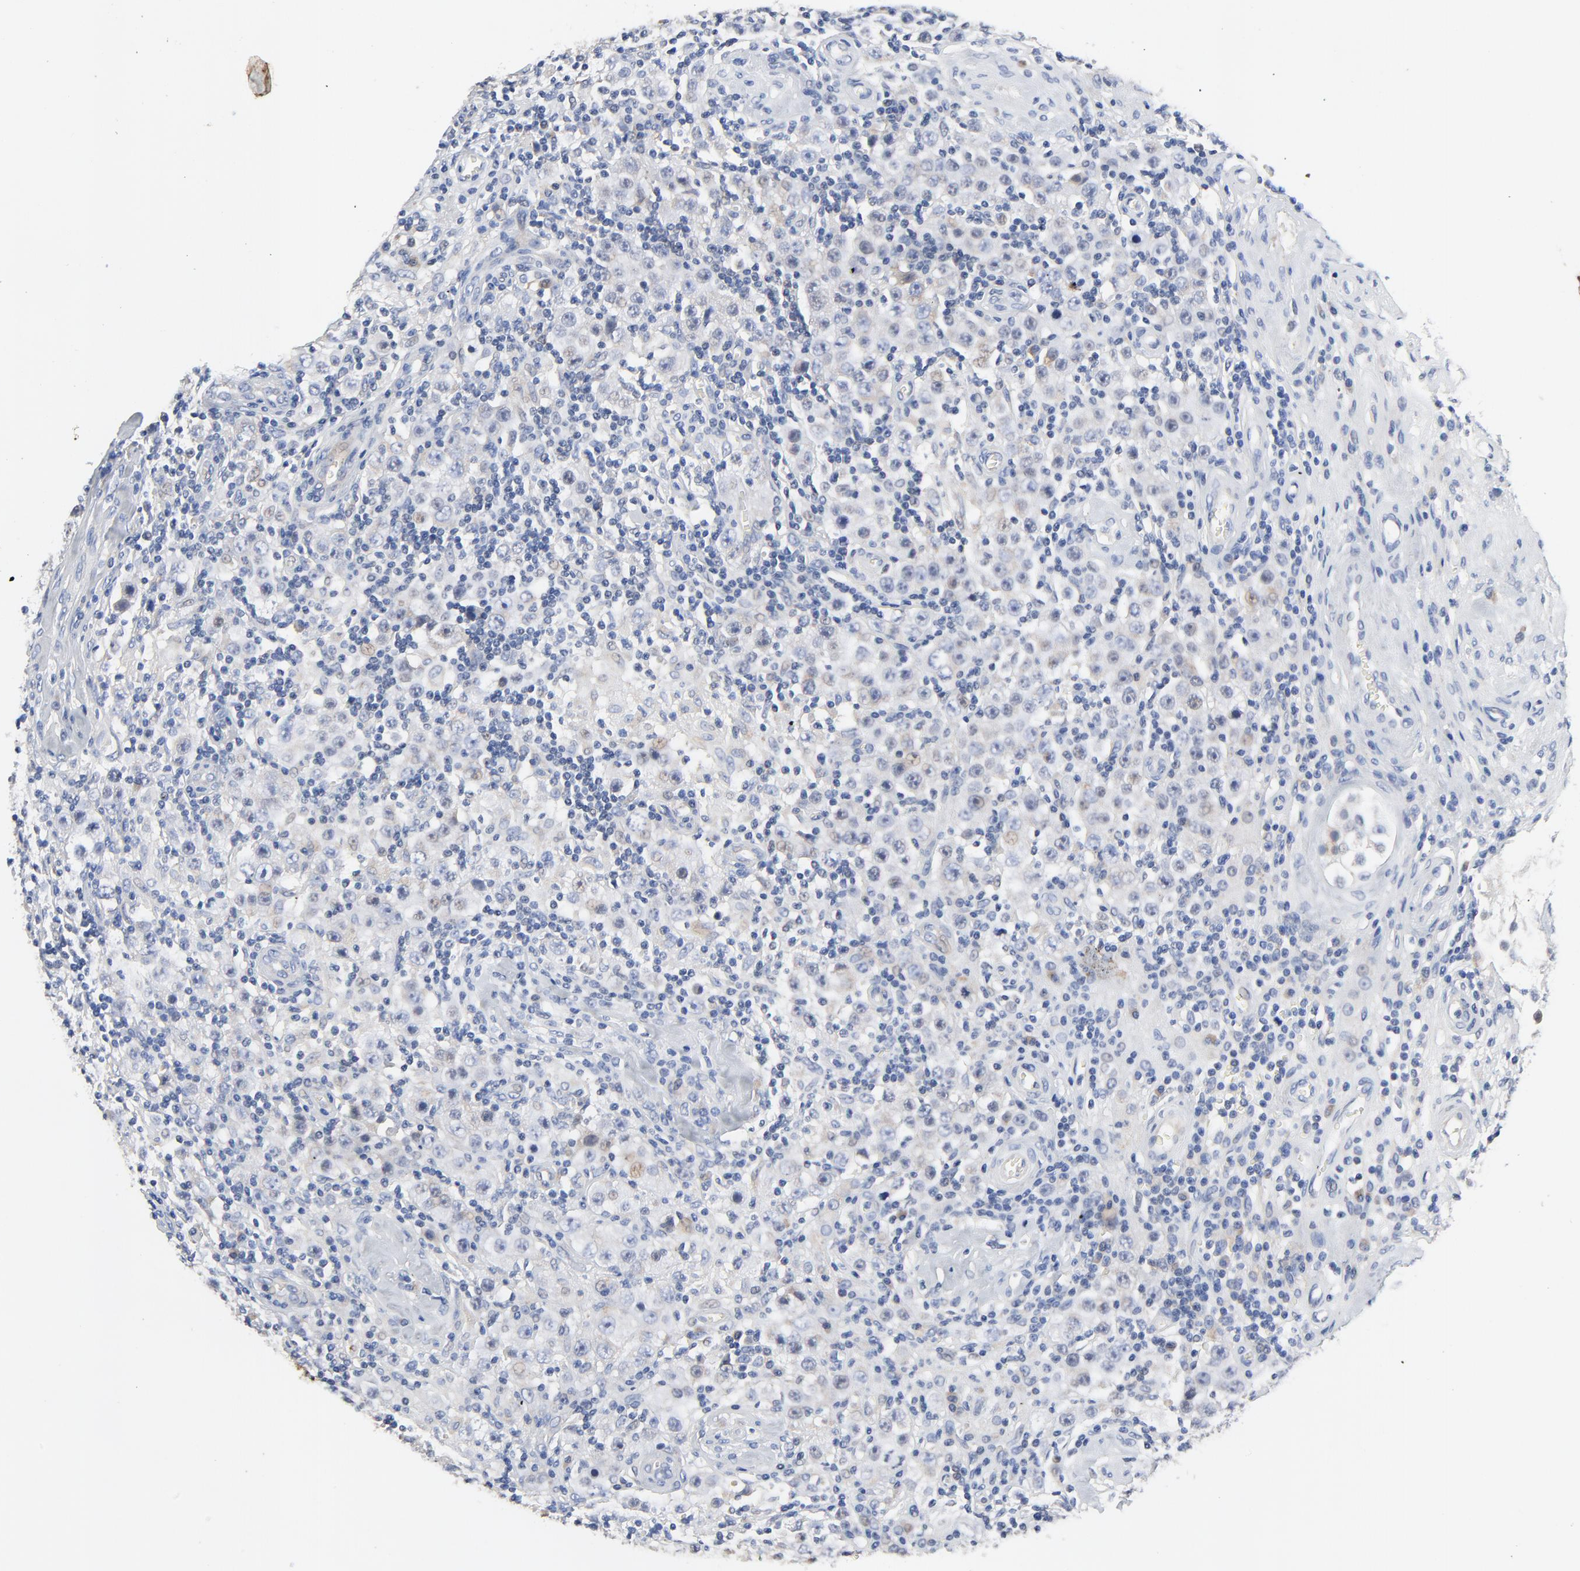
{"staining": {"intensity": "negative", "quantity": "none", "location": "none"}, "tissue": "testis cancer", "cell_type": "Tumor cells", "image_type": "cancer", "snomed": [{"axis": "morphology", "description": "Seminoma, NOS"}, {"axis": "topography", "description": "Testis"}], "caption": "Photomicrograph shows no significant protein positivity in tumor cells of testis cancer (seminoma). The staining was performed using DAB to visualize the protein expression in brown, while the nuclei were stained in blue with hematoxylin (Magnification: 20x).", "gene": "VAV2", "patient": {"sex": "male", "age": 32}}